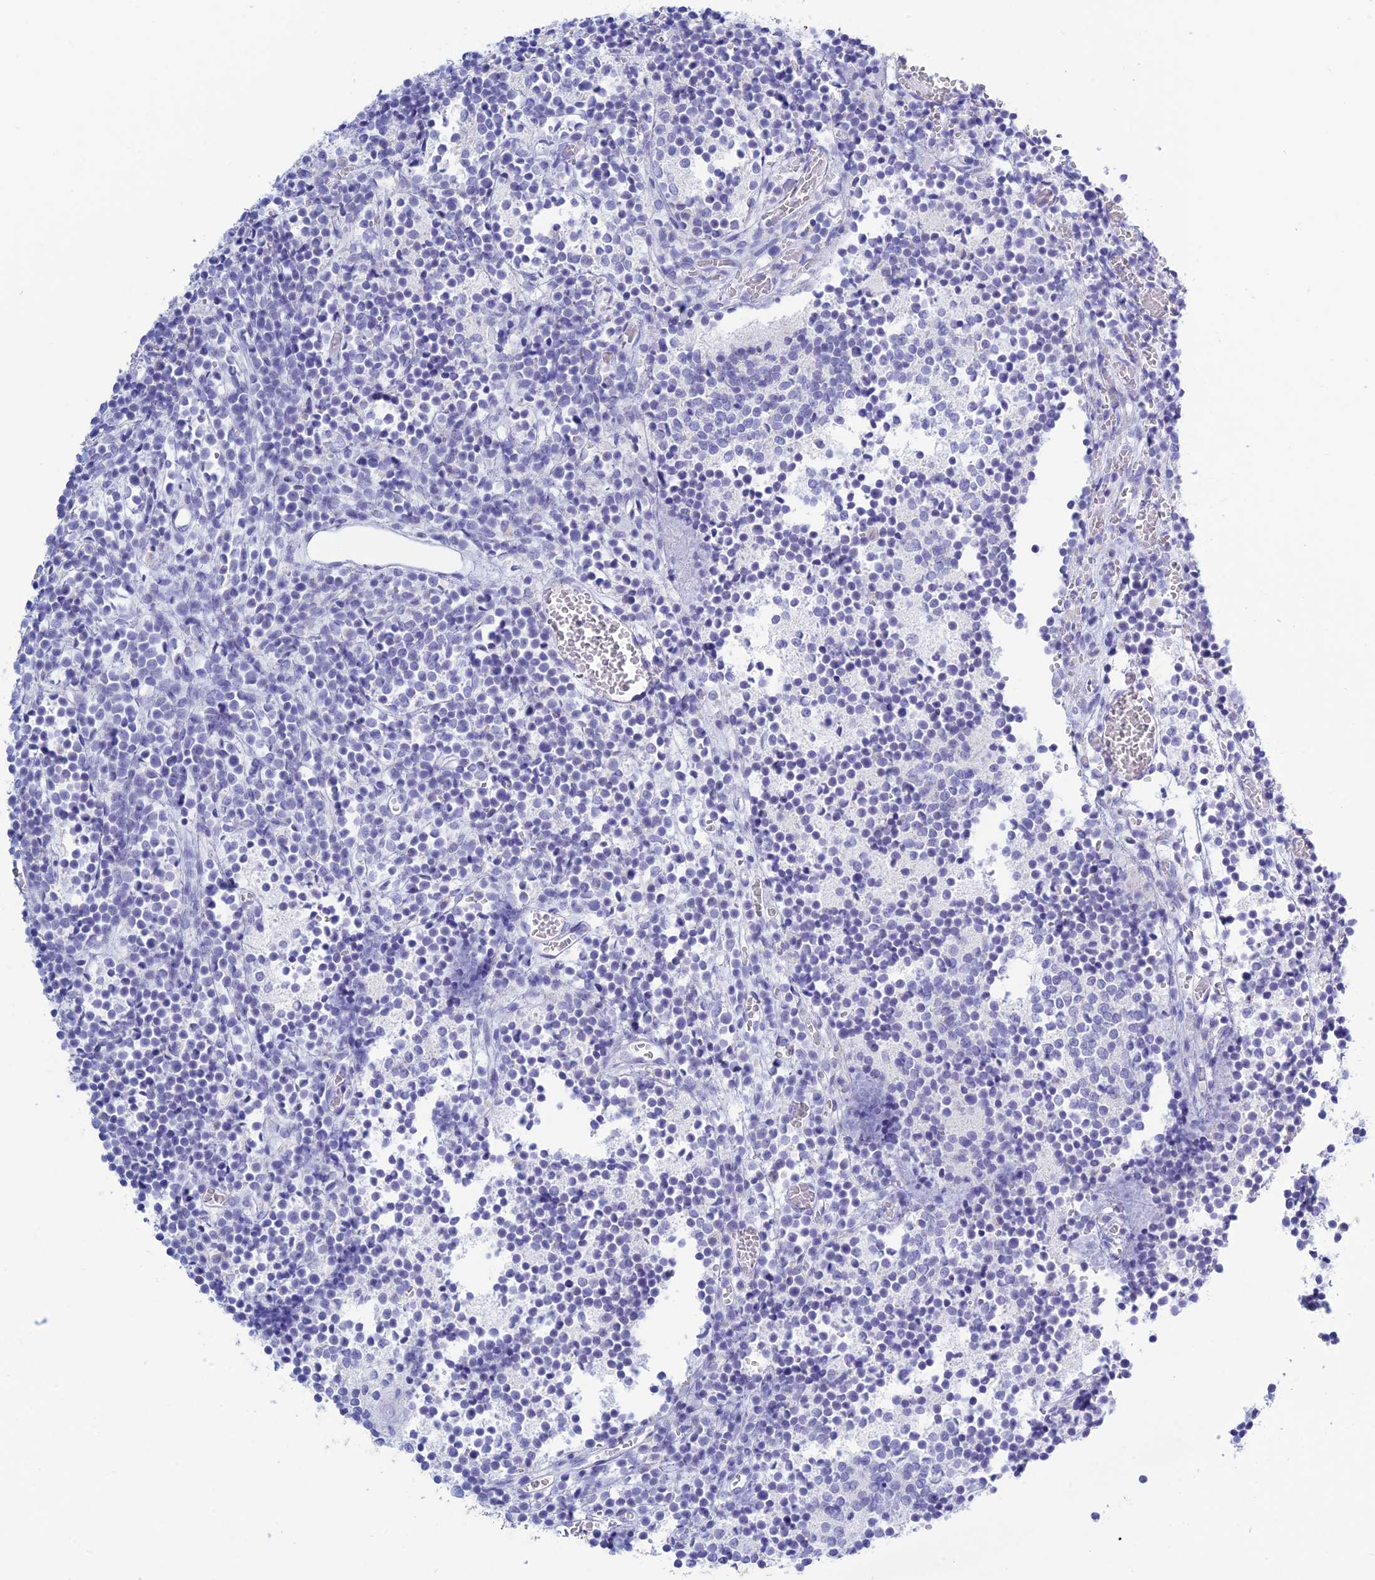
{"staining": {"intensity": "negative", "quantity": "none", "location": "none"}, "tissue": "glioma", "cell_type": "Tumor cells", "image_type": "cancer", "snomed": [{"axis": "morphology", "description": "Glioma, malignant, Low grade"}, {"axis": "topography", "description": "Brain"}], "caption": "This histopathology image is of glioma stained with immunohistochemistry (IHC) to label a protein in brown with the nuclei are counter-stained blue. There is no positivity in tumor cells.", "gene": "LHFPL2", "patient": {"sex": "female", "age": 1}}